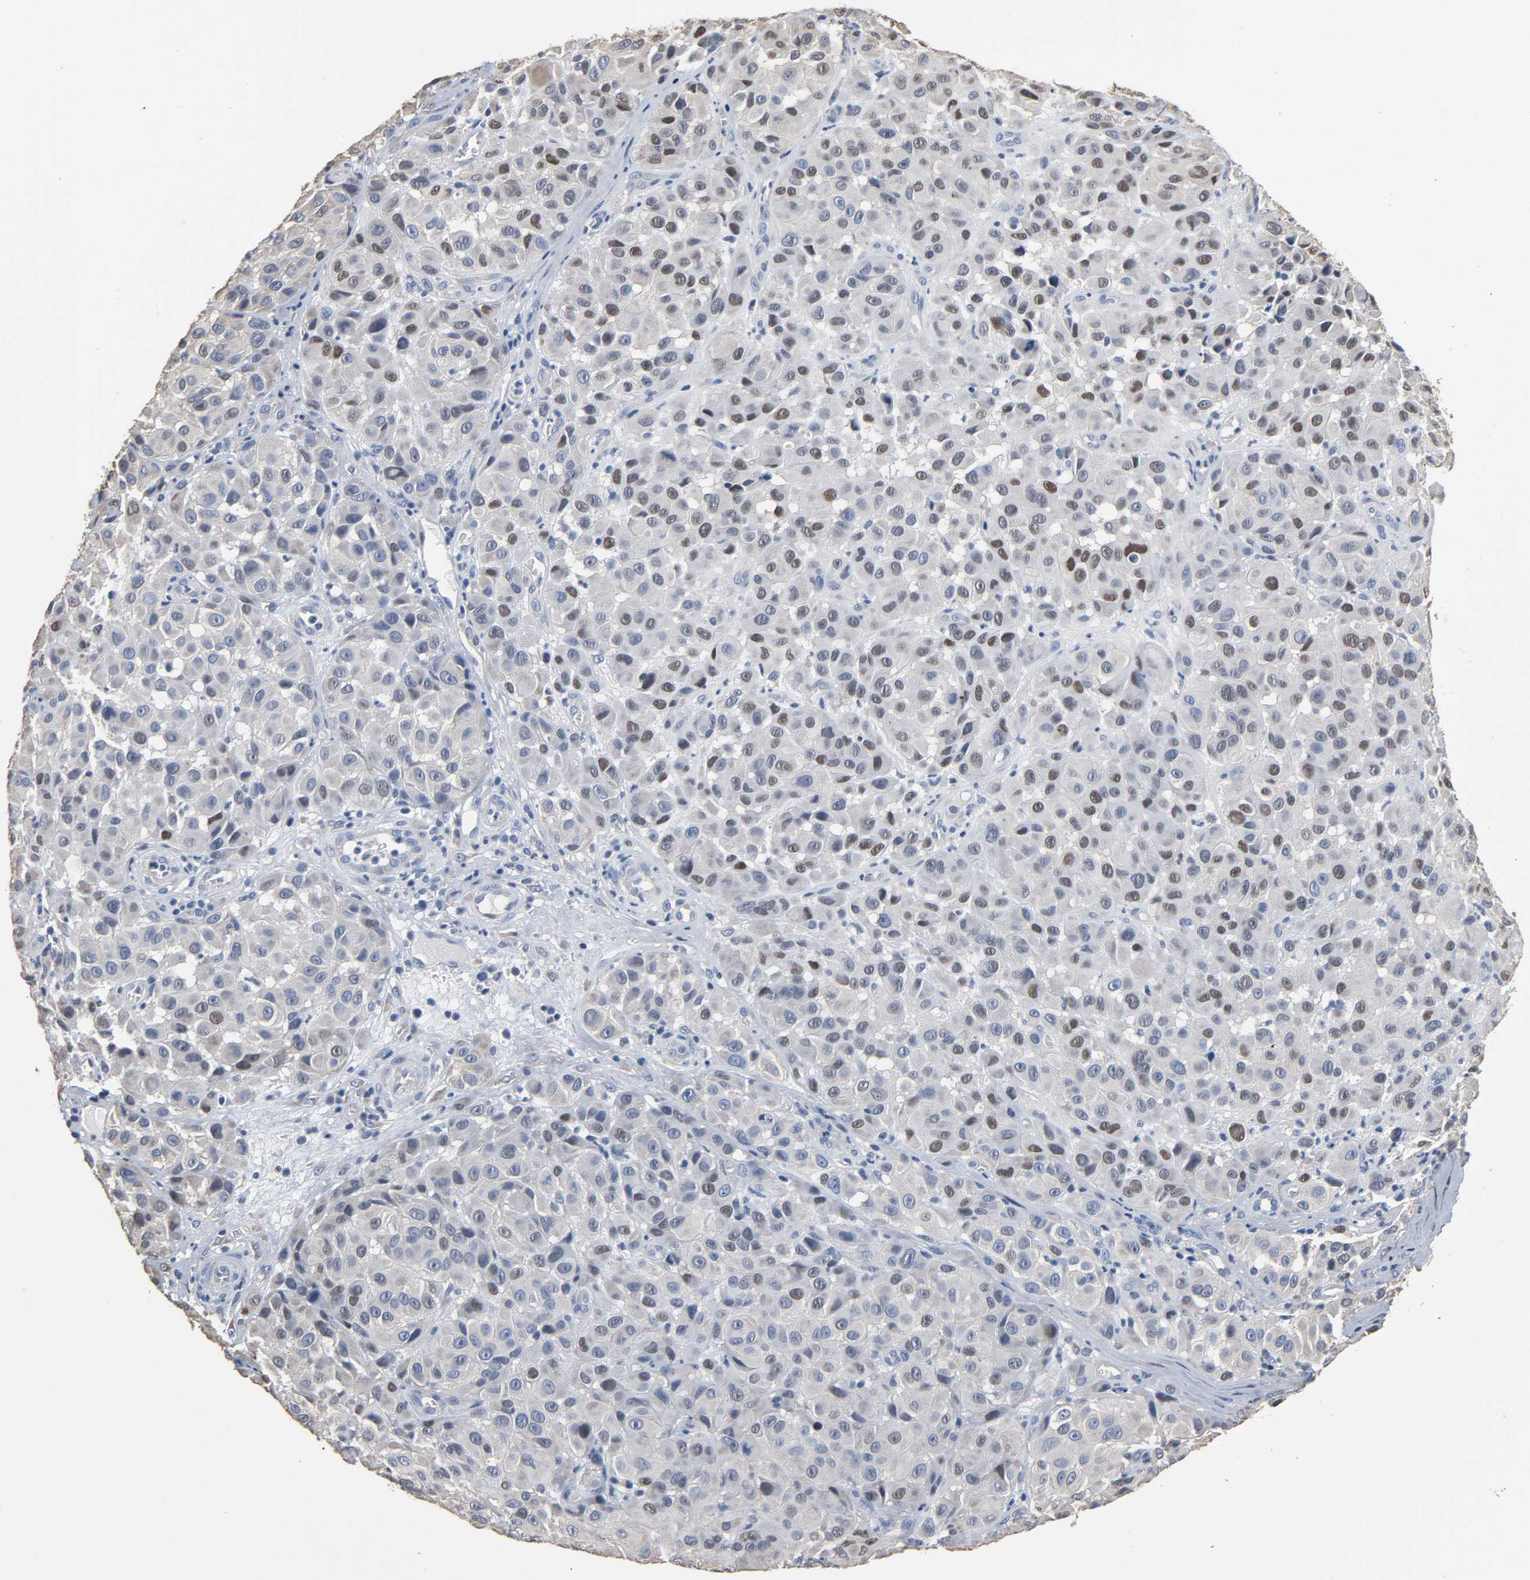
{"staining": {"intensity": "moderate", "quantity": "25%-75%", "location": "nuclear"}, "tissue": "melanoma", "cell_type": "Tumor cells", "image_type": "cancer", "snomed": [{"axis": "morphology", "description": "Malignant melanoma, NOS"}, {"axis": "topography", "description": "Skin"}], "caption": "Protein expression analysis of human malignant melanoma reveals moderate nuclear expression in about 25%-75% of tumor cells. The staining was performed using DAB to visualize the protein expression in brown, while the nuclei were stained in blue with hematoxylin (Magnification: 20x).", "gene": "SOX6", "patient": {"sex": "female", "age": 21}}